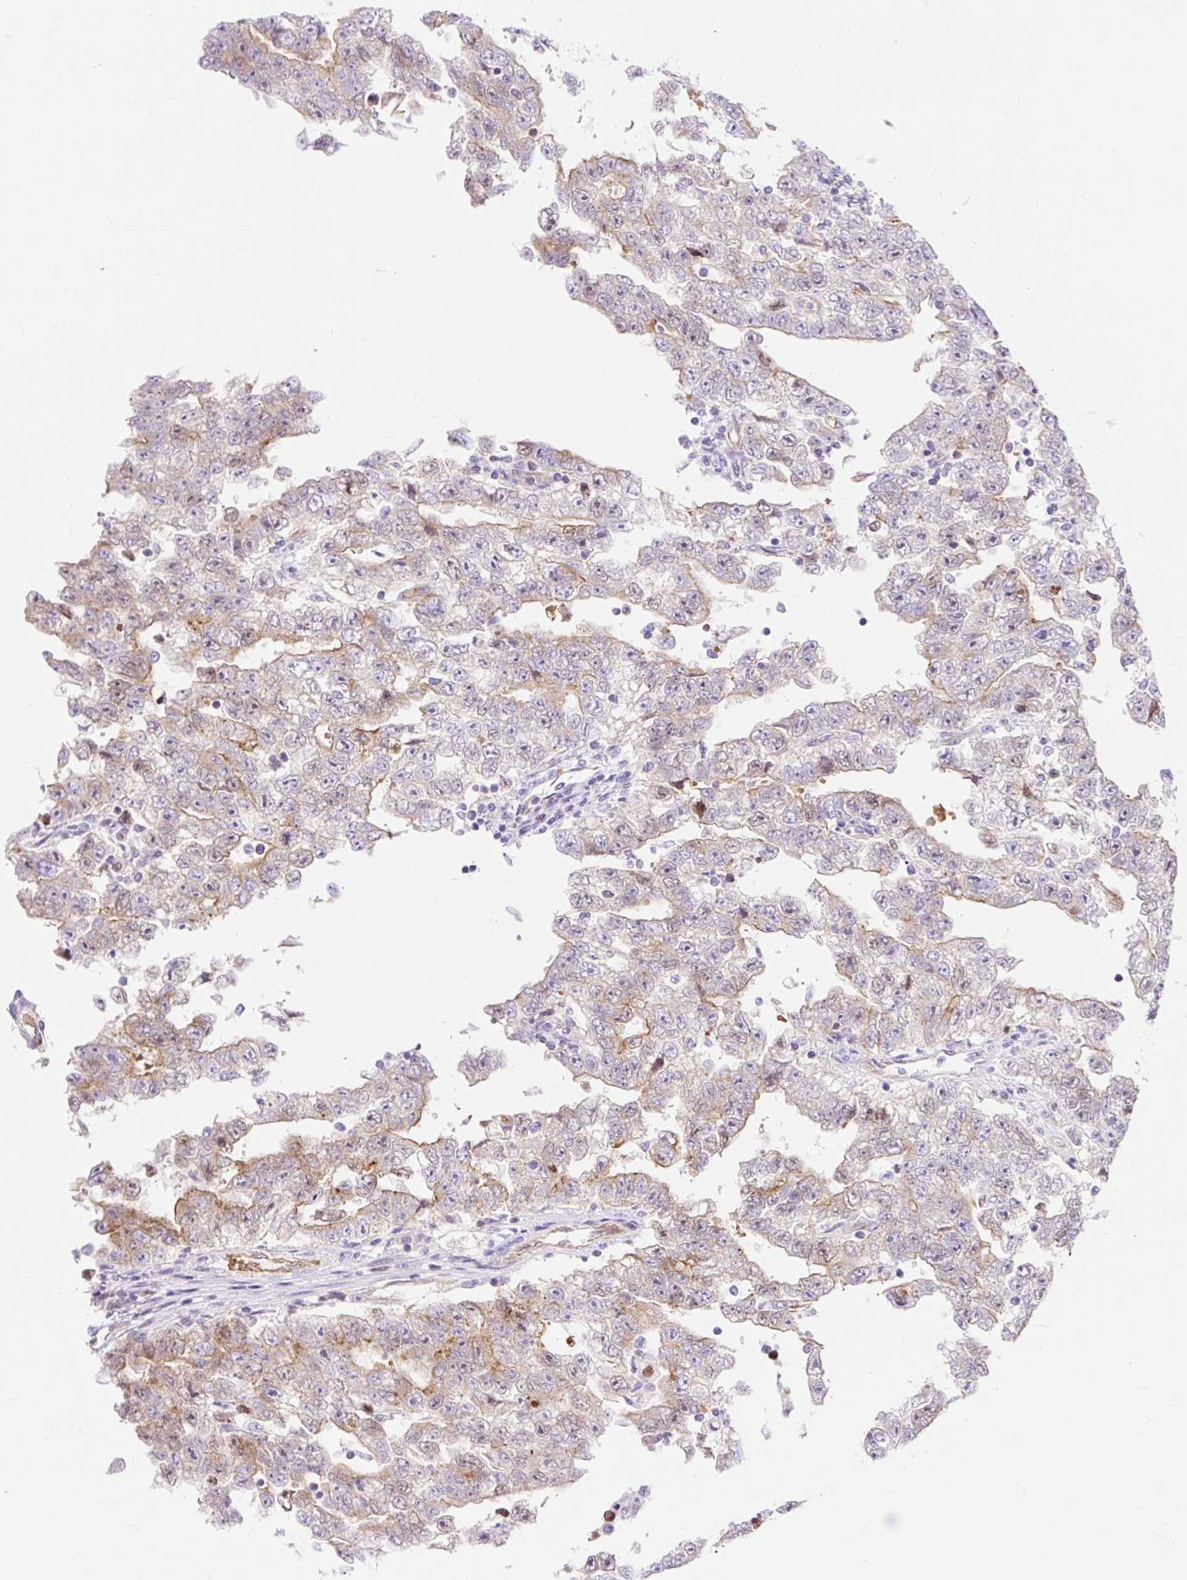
{"staining": {"intensity": "moderate", "quantity": "<25%", "location": "cytoplasmic/membranous"}, "tissue": "testis cancer", "cell_type": "Tumor cells", "image_type": "cancer", "snomed": [{"axis": "morphology", "description": "Carcinoma, Embryonal, NOS"}, {"axis": "topography", "description": "Testis"}], "caption": "Testis cancer stained for a protein (brown) exhibits moderate cytoplasmic/membranous positive expression in approximately <25% of tumor cells.", "gene": "HIP1R", "patient": {"sex": "male", "age": 25}}